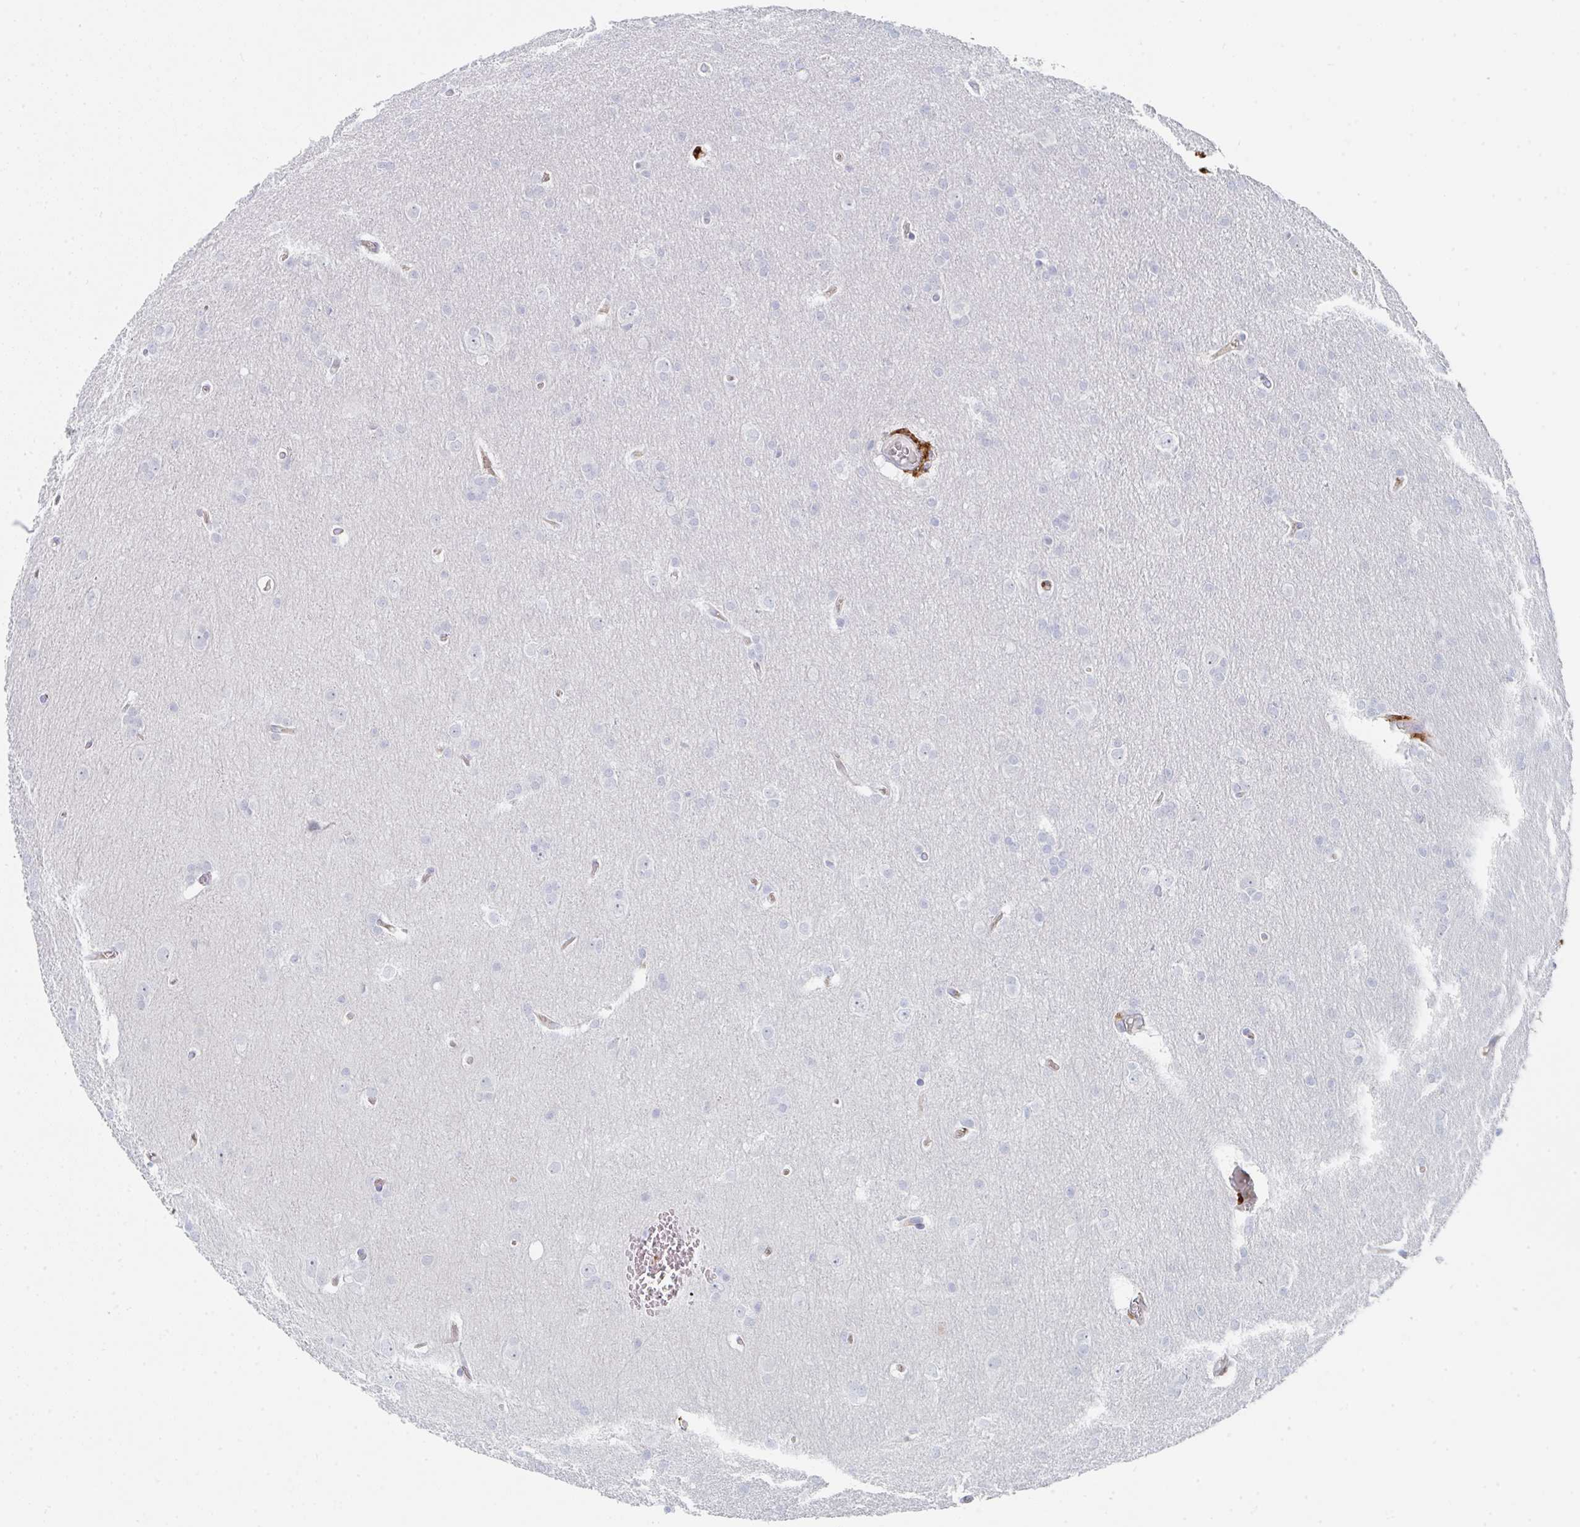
{"staining": {"intensity": "negative", "quantity": "none", "location": "none"}, "tissue": "glioma", "cell_type": "Tumor cells", "image_type": "cancer", "snomed": [{"axis": "morphology", "description": "Glioma, malignant, Low grade"}, {"axis": "topography", "description": "Brain"}], "caption": "Tumor cells are negative for protein expression in human glioma.", "gene": "DAB2", "patient": {"sex": "female", "age": 32}}